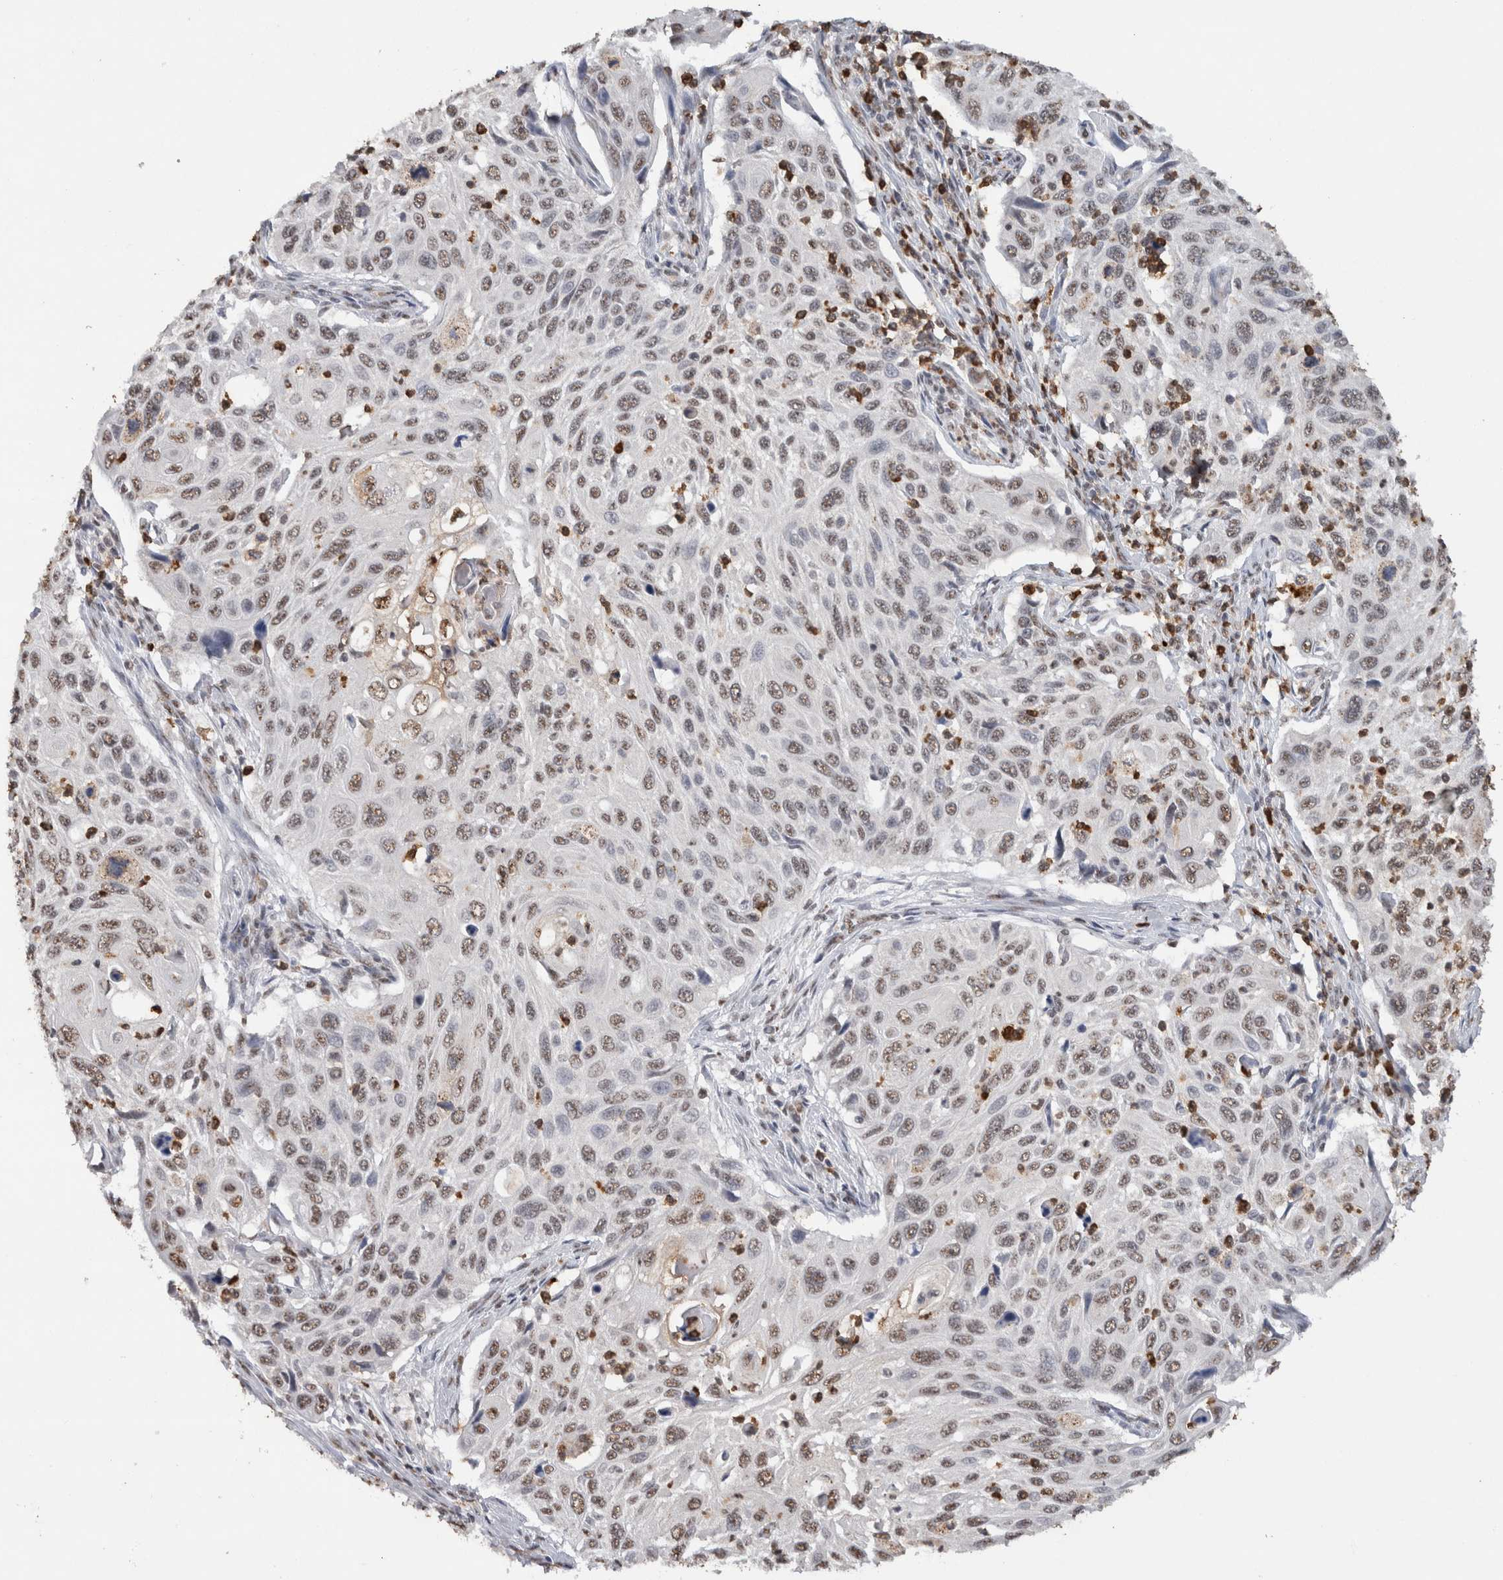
{"staining": {"intensity": "weak", "quantity": ">75%", "location": "nuclear"}, "tissue": "cervical cancer", "cell_type": "Tumor cells", "image_type": "cancer", "snomed": [{"axis": "morphology", "description": "Squamous cell carcinoma, NOS"}, {"axis": "topography", "description": "Cervix"}], "caption": "Weak nuclear protein expression is appreciated in about >75% of tumor cells in cervical cancer (squamous cell carcinoma). (DAB (3,3'-diaminobenzidine) IHC with brightfield microscopy, high magnification).", "gene": "RPS6KA2", "patient": {"sex": "female", "age": 70}}